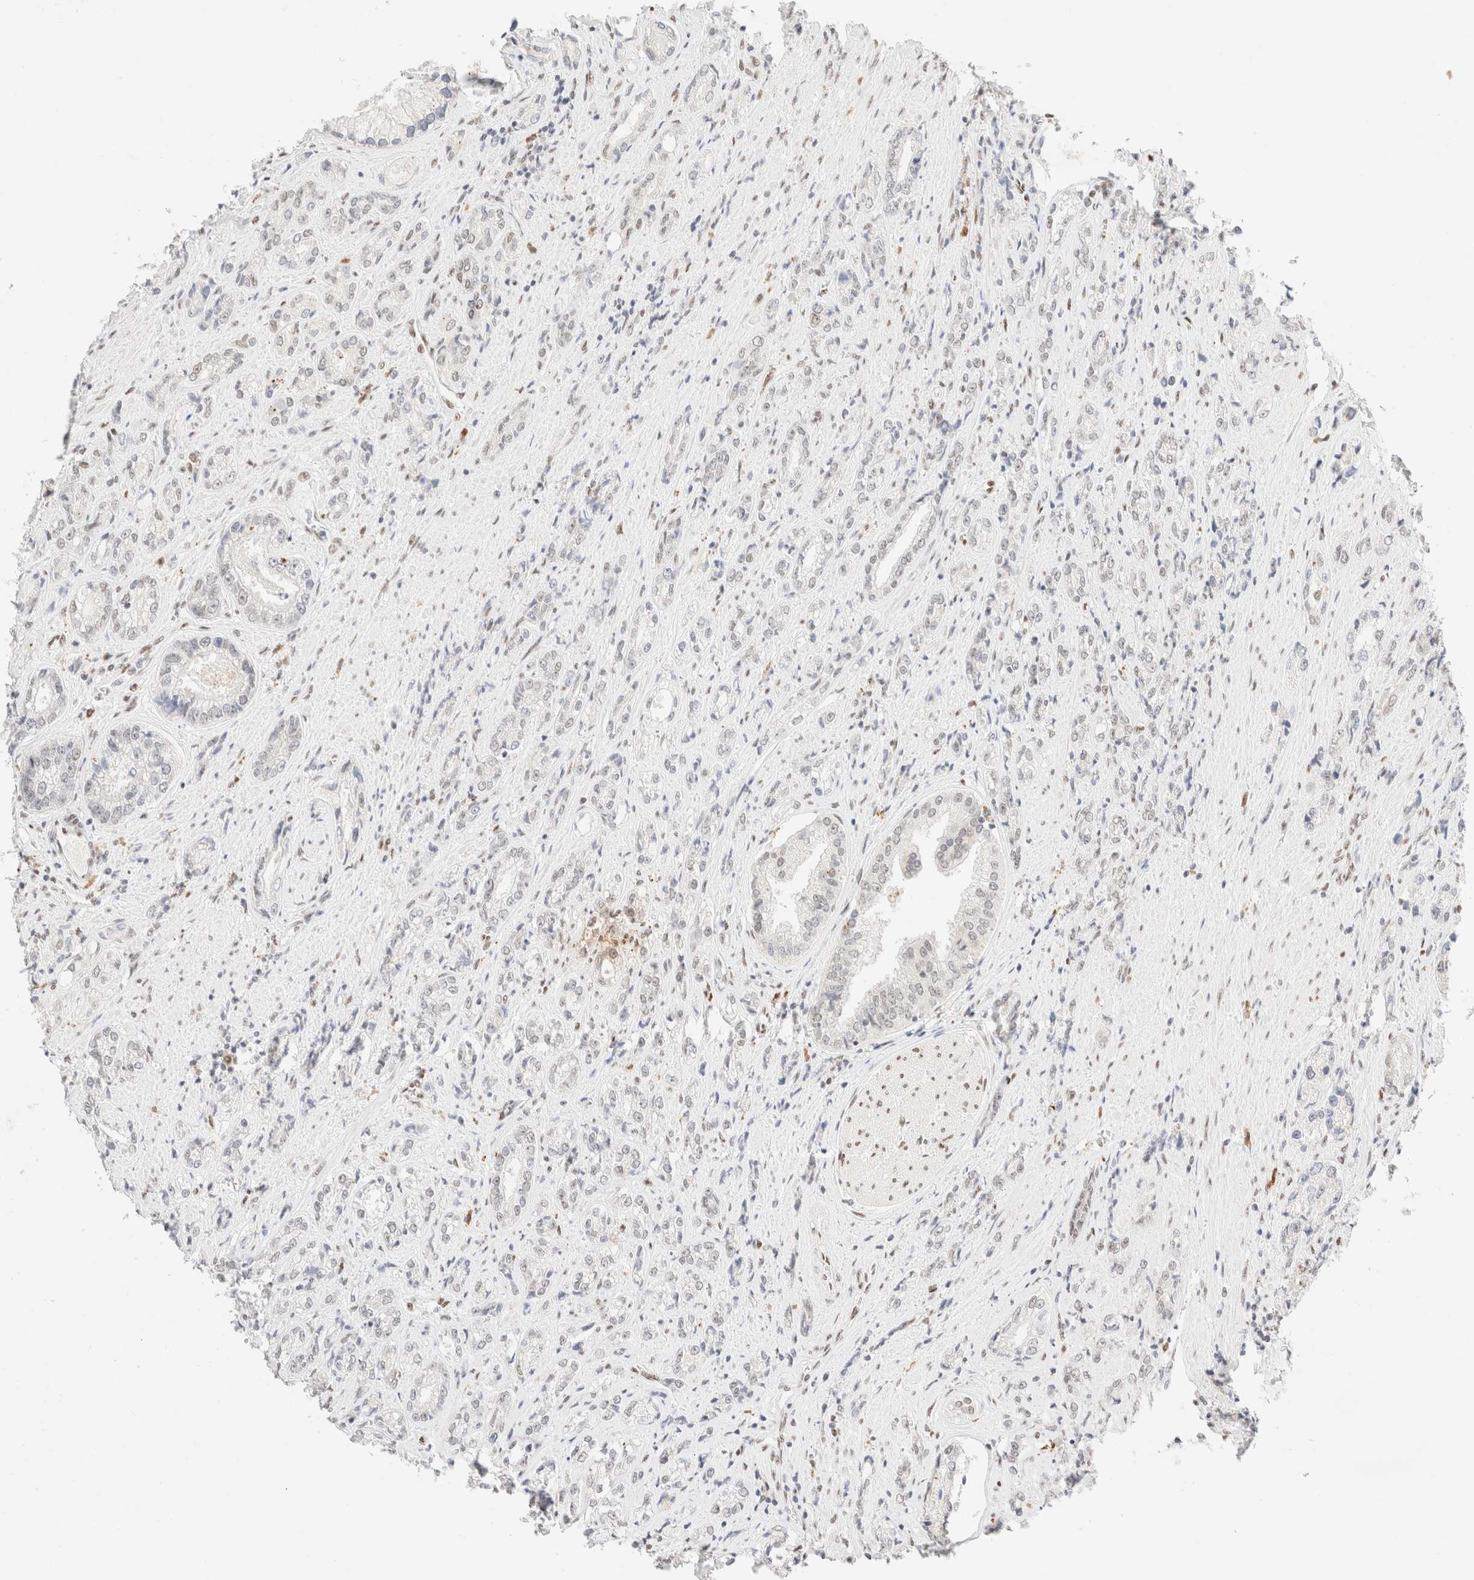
{"staining": {"intensity": "negative", "quantity": "none", "location": "none"}, "tissue": "prostate cancer", "cell_type": "Tumor cells", "image_type": "cancer", "snomed": [{"axis": "morphology", "description": "Adenocarcinoma, High grade"}, {"axis": "topography", "description": "Prostate"}], "caption": "A photomicrograph of prostate cancer (adenocarcinoma (high-grade)) stained for a protein exhibits no brown staining in tumor cells.", "gene": "CIC", "patient": {"sex": "male", "age": 61}}